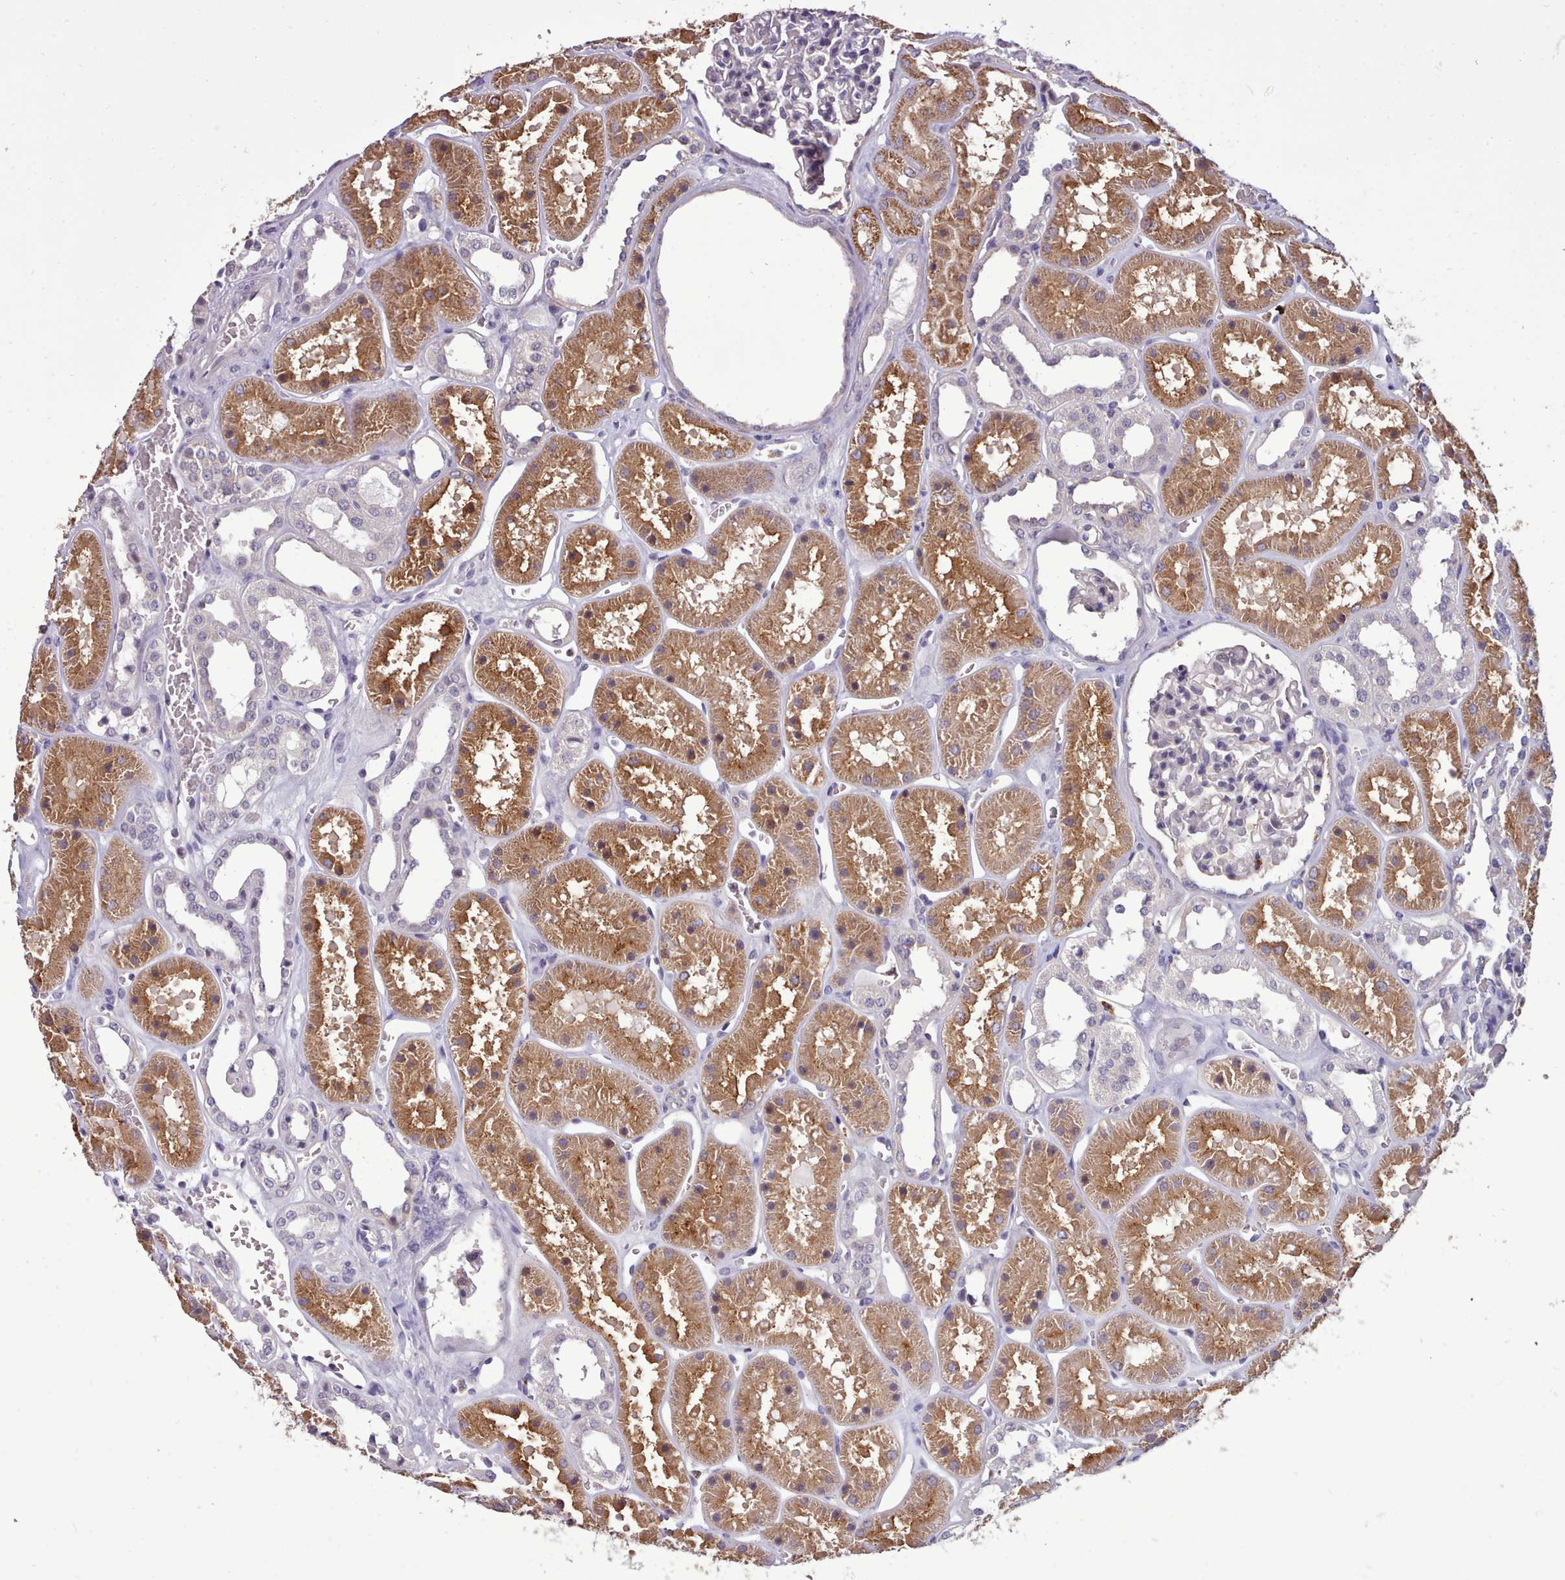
{"staining": {"intensity": "negative", "quantity": "none", "location": "none"}, "tissue": "kidney", "cell_type": "Cells in glomeruli", "image_type": "normal", "snomed": [{"axis": "morphology", "description": "Normal tissue, NOS"}, {"axis": "topography", "description": "Kidney"}], "caption": "Protein analysis of benign kidney displays no significant expression in cells in glomeruli. (DAB (3,3'-diaminobenzidine) immunohistochemistry visualized using brightfield microscopy, high magnification).", "gene": "KCTD16", "patient": {"sex": "female", "age": 41}}